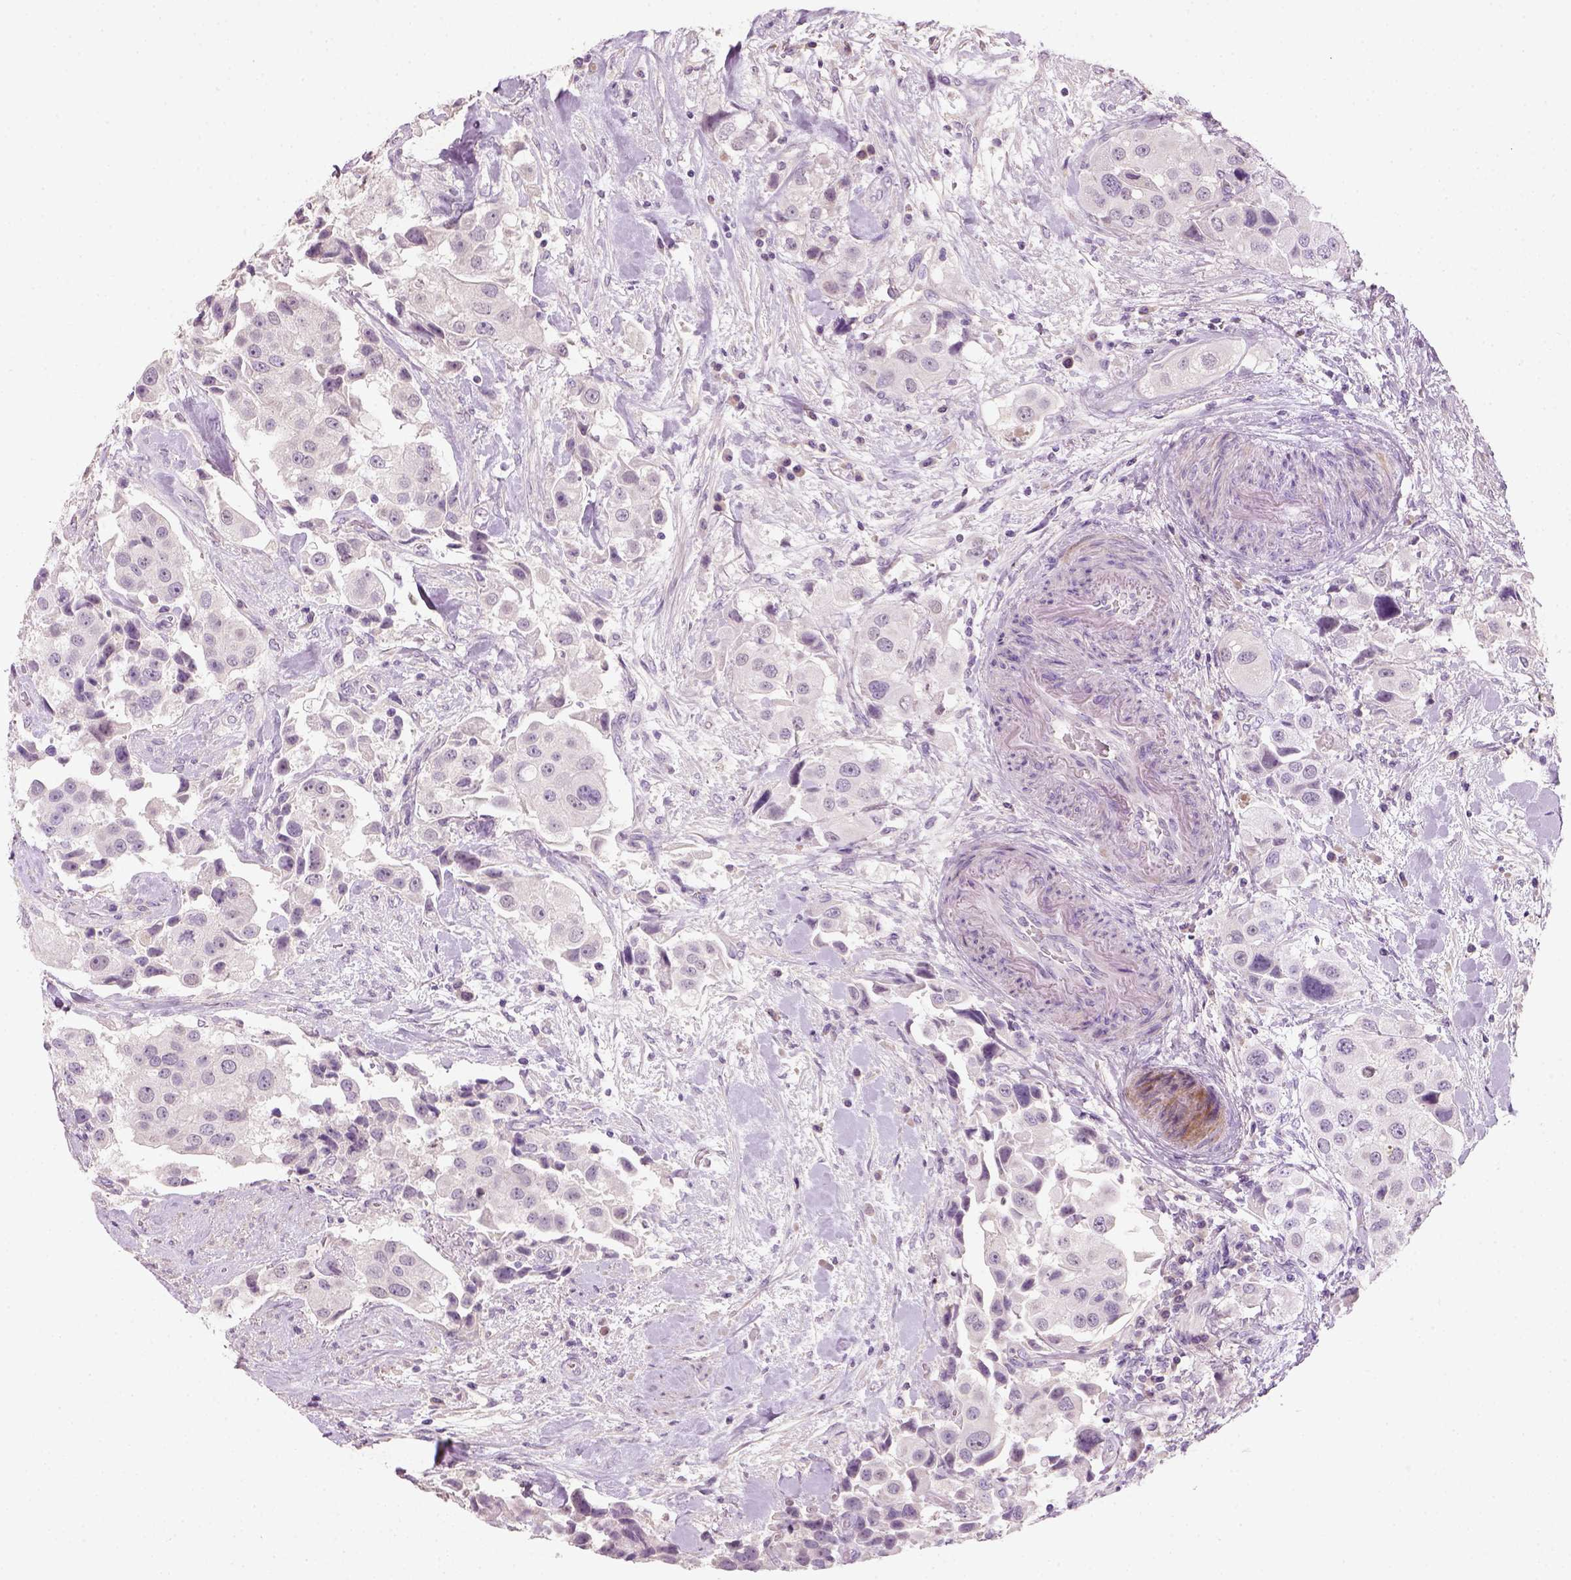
{"staining": {"intensity": "negative", "quantity": "none", "location": "none"}, "tissue": "urothelial cancer", "cell_type": "Tumor cells", "image_type": "cancer", "snomed": [{"axis": "morphology", "description": "Urothelial carcinoma, High grade"}, {"axis": "topography", "description": "Urinary bladder"}], "caption": "Immunohistochemical staining of human urothelial carcinoma (high-grade) reveals no significant positivity in tumor cells.", "gene": "NUDT6", "patient": {"sex": "female", "age": 64}}